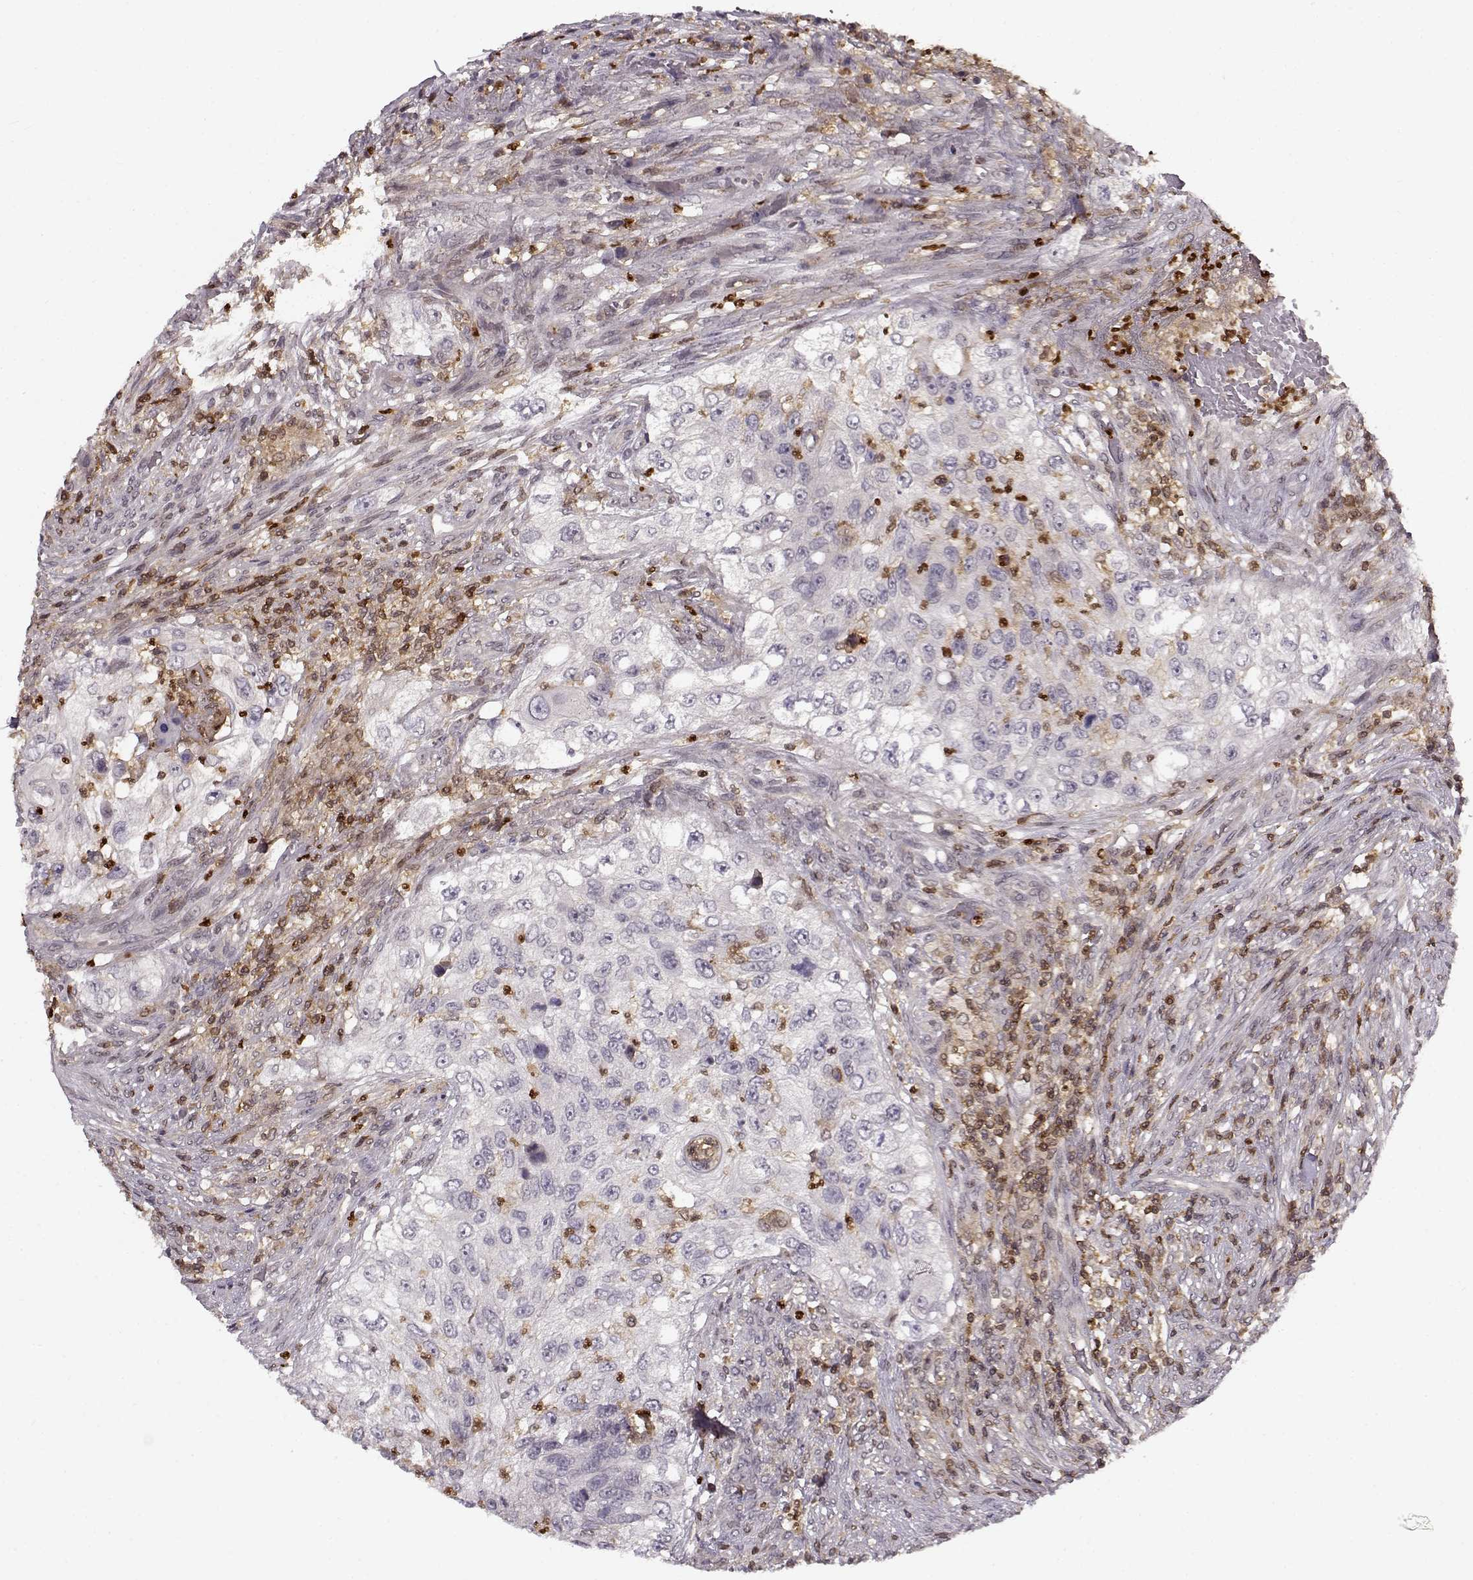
{"staining": {"intensity": "negative", "quantity": "none", "location": "none"}, "tissue": "urothelial cancer", "cell_type": "Tumor cells", "image_type": "cancer", "snomed": [{"axis": "morphology", "description": "Urothelial carcinoma, High grade"}, {"axis": "topography", "description": "Urinary bladder"}], "caption": "Immunohistochemical staining of high-grade urothelial carcinoma reveals no significant positivity in tumor cells. (Brightfield microscopy of DAB IHC at high magnification).", "gene": "MFSD1", "patient": {"sex": "female", "age": 60}}